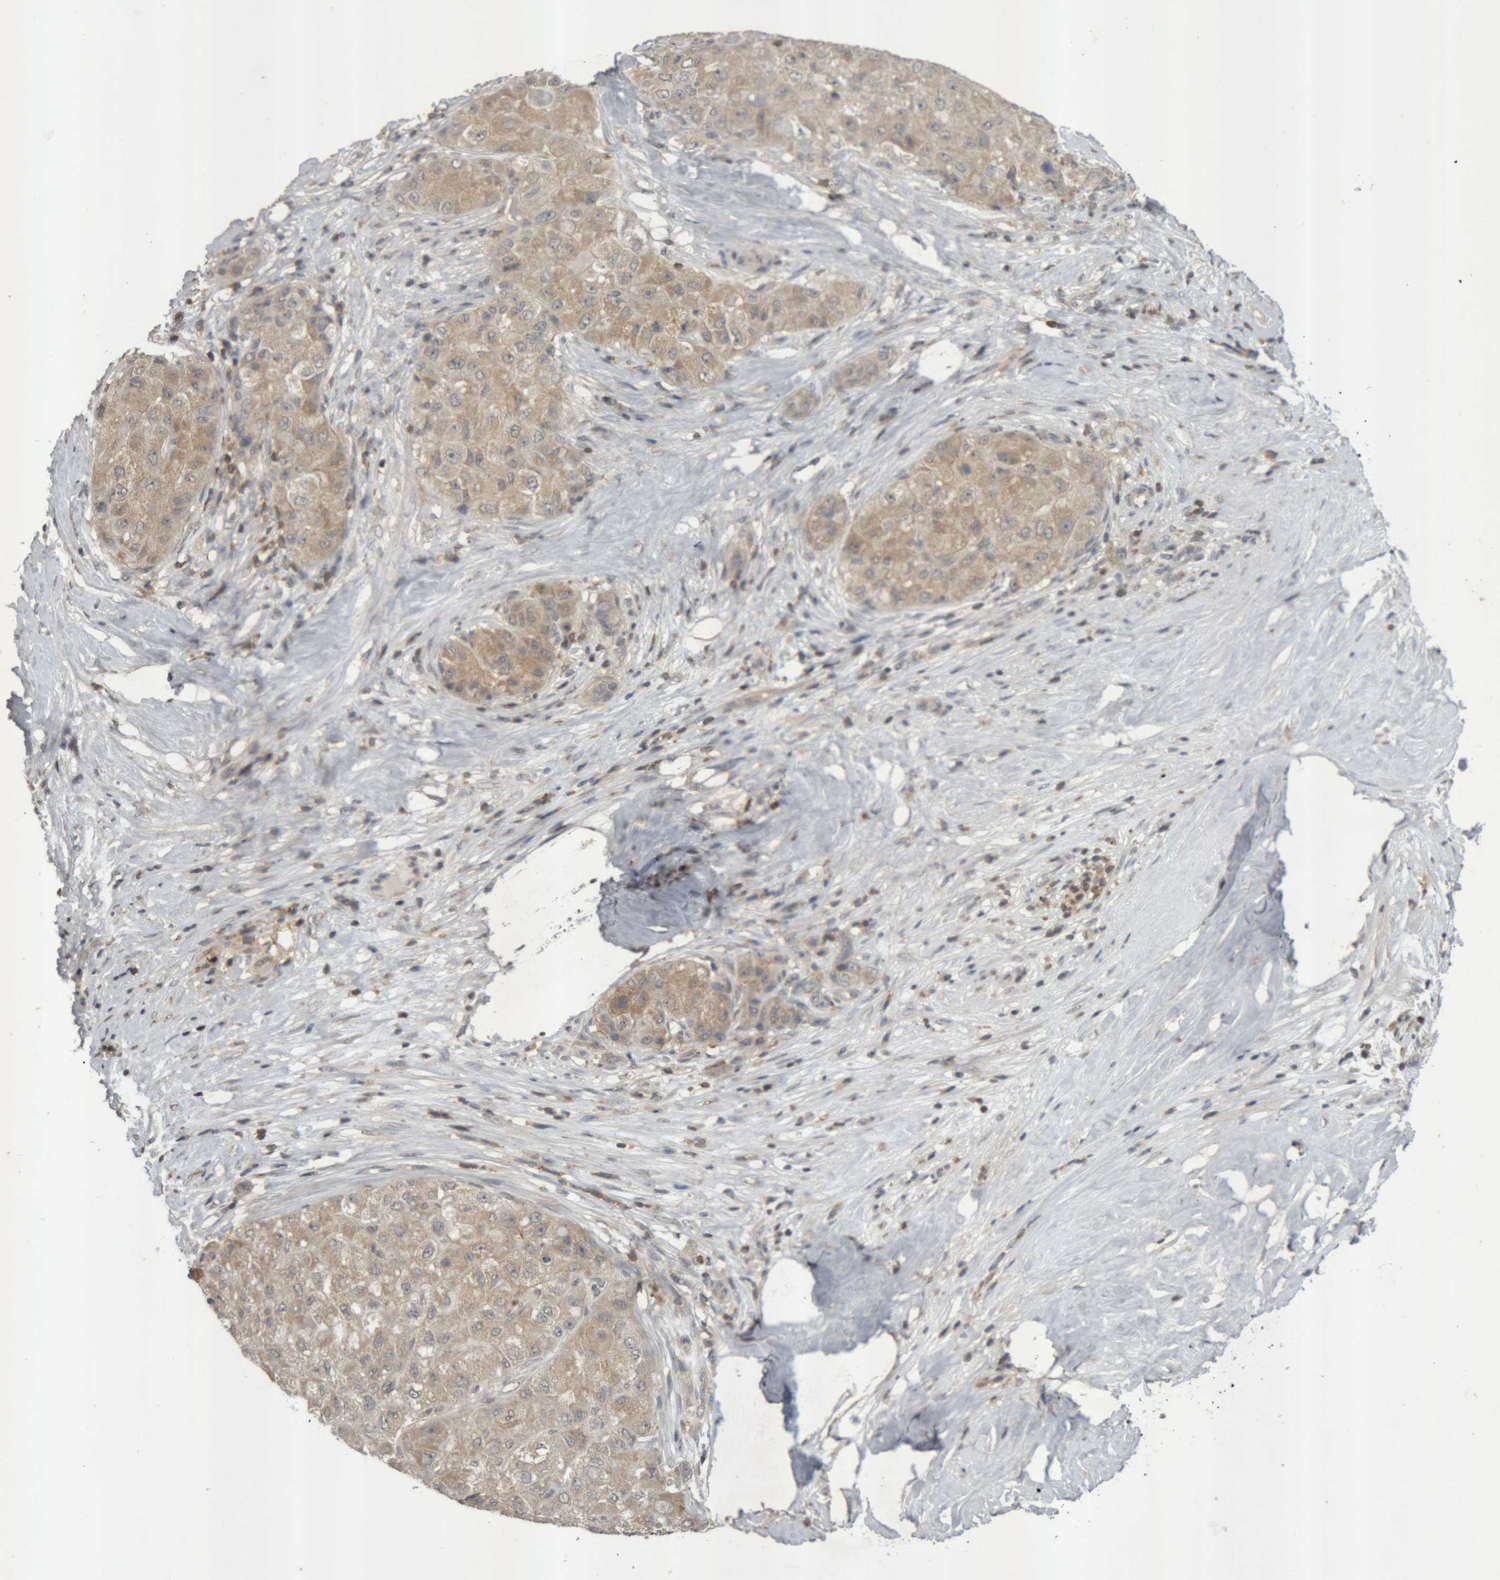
{"staining": {"intensity": "weak", "quantity": ">75%", "location": "cytoplasmic/membranous"}, "tissue": "liver cancer", "cell_type": "Tumor cells", "image_type": "cancer", "snomed": [{"axis": "morphology", "description": "Carcinoma, Hepatocellular, NOS"}, {"axis": "topography", "description": "Liver"}], "caption": "Brown immunohistochemical staining in hepatocellular carcinoma (liver) reveals weak cytoplasmic/membranous staining in about >75% of tumor cells. Ihc stains the protein in brown and the nuclei are stained blue.", "gene": "NFATC2", "patient": {"sex": "male", "age": 80}}